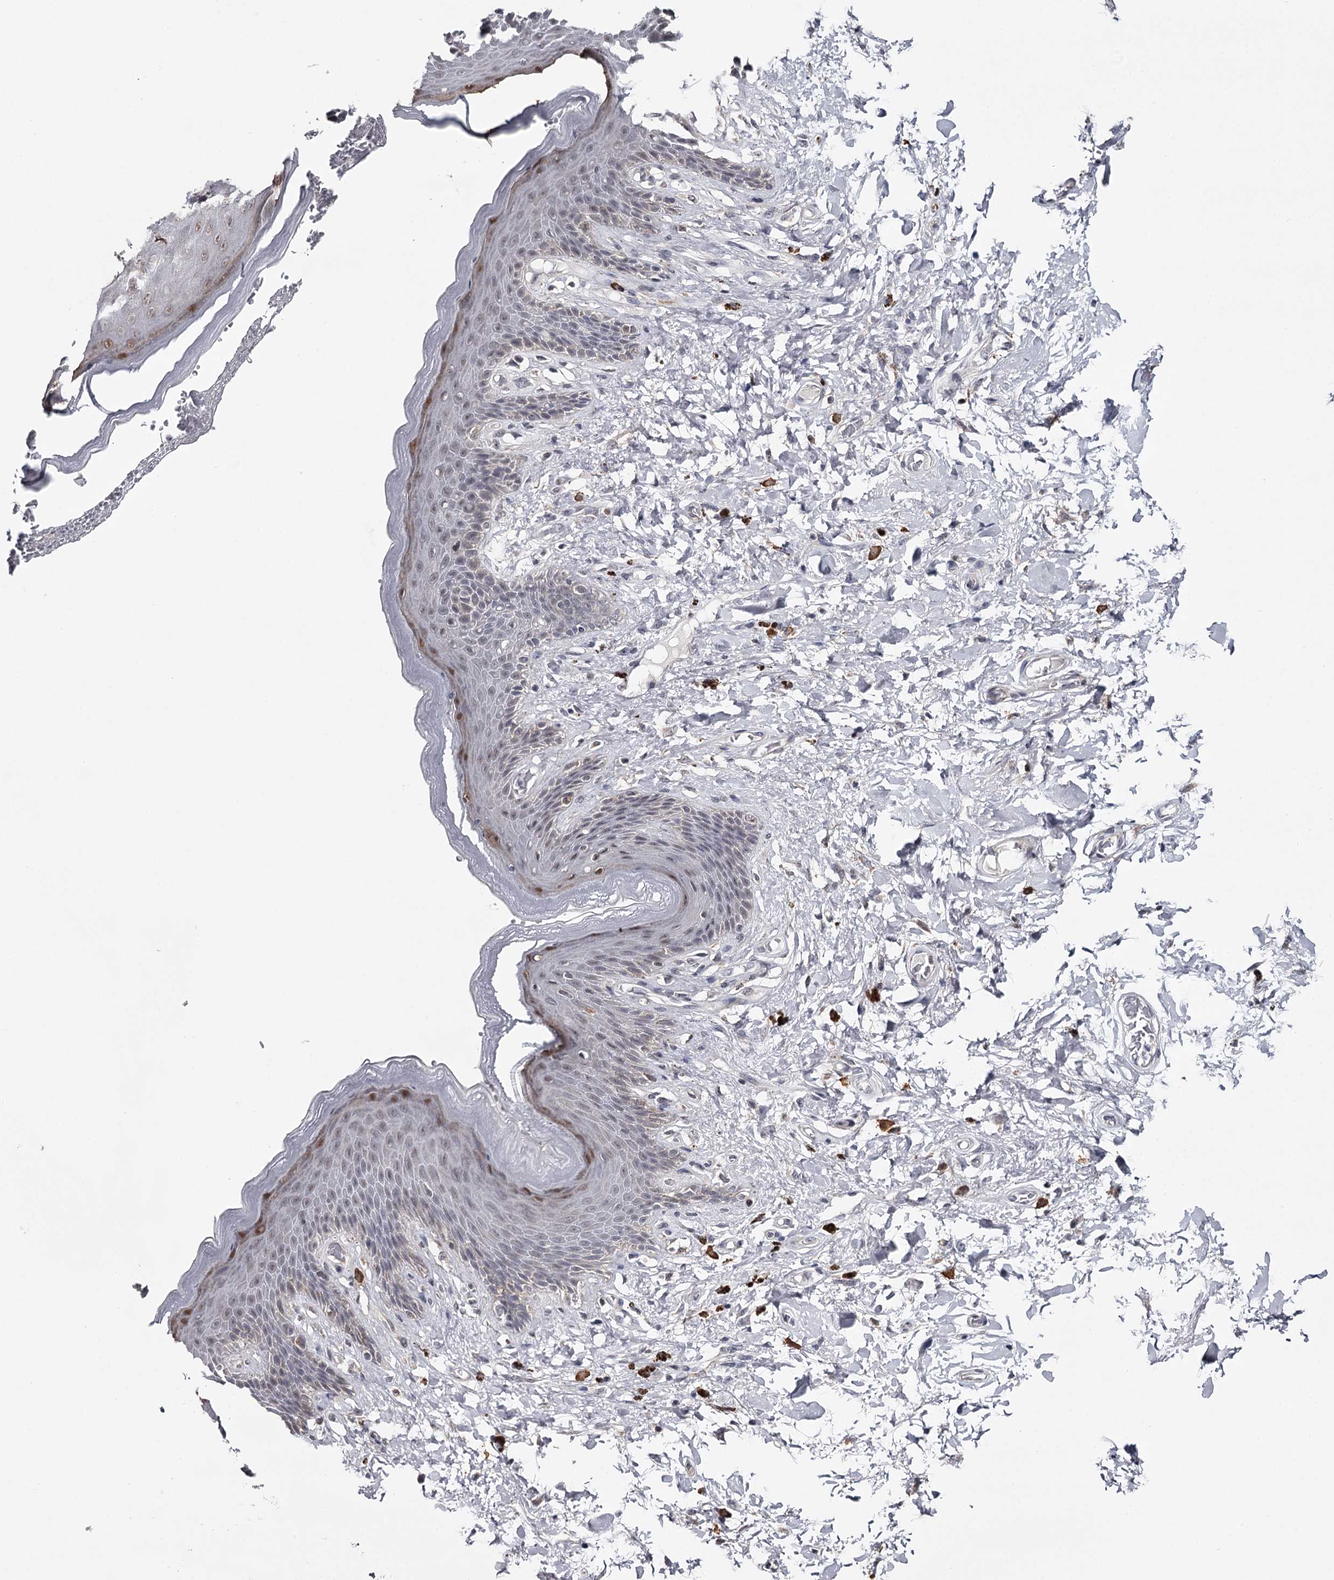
{"staining": {"intensity": "weak", "quantity": "25%-75%", "location": "nuclear"}, "tissue": "skin", "cell_type": "Epidermal cells", "image_type": "normal", "snomed": [{"axis": "morphology", "description": "Normal tissue, NOS"}, {"axis": "topography", "description": "Anal"}], "caption": "This image demonstrates unremarkable skin stained with immunohistochemistry (IHC) to label a protein in brown. The nuclear of epidermal cells show weak positivity for the protein. Nuclei are counter-stained blue.", "gene": "GTSF1", "patient": {"sex": "female", "age": 78}}